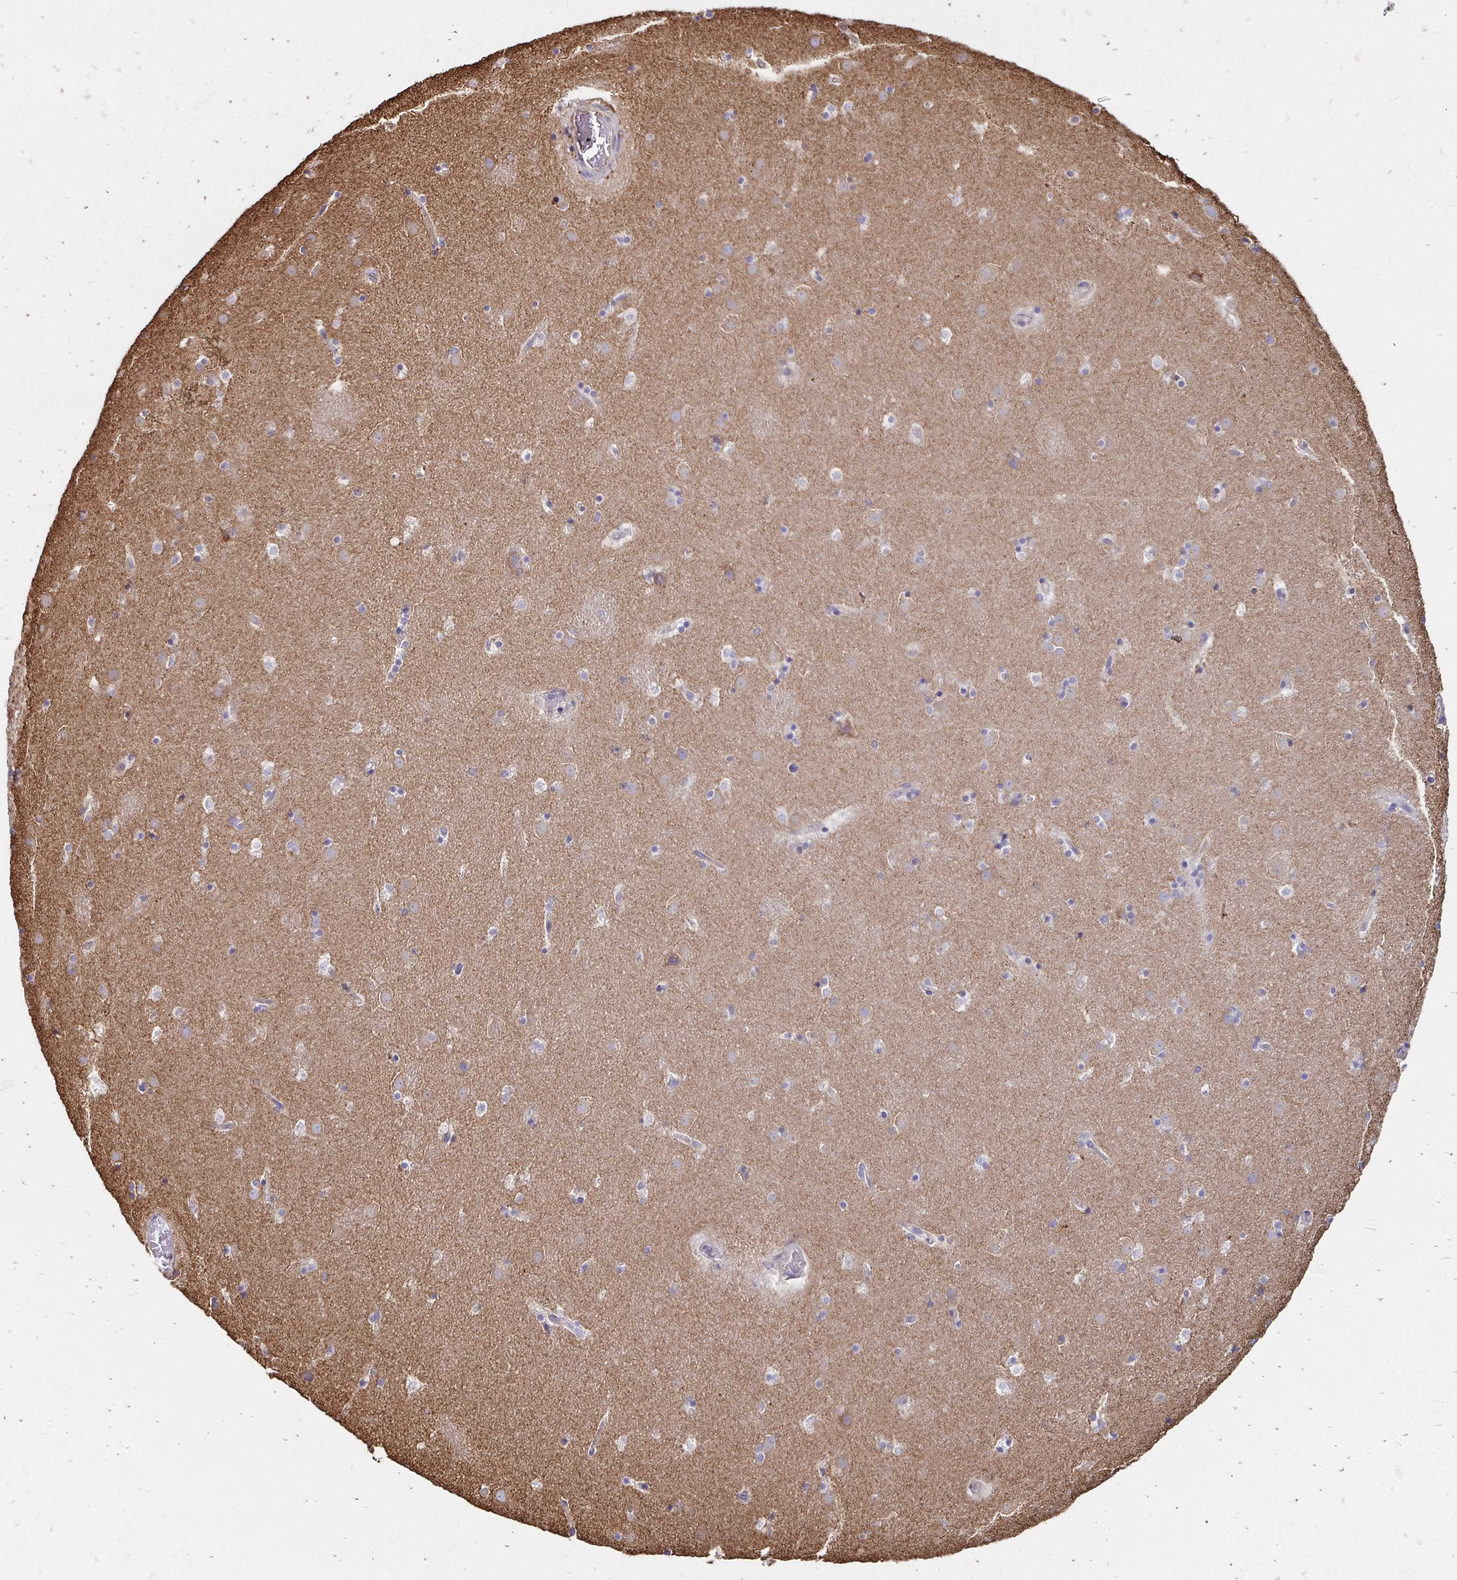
{"staining": {"intensity": "negative", "quantity": "none", "location": "none"}, "tissue": "caudate", "cell_type": "Glial cells", "image_type": "normal", "snomed": [{"axis": "morphology", "description": "Normal tissue, NOS"}, {"axis": "topography", "description": "Lateral ventricle wall"}], "caption": "A high-resolution micrograph shows IHC staining of unremarkable caudate, which exhibits no significant positivity in glial cells.", "gene": "CLTC", "patient": {"sex": "male", "age": 37}}